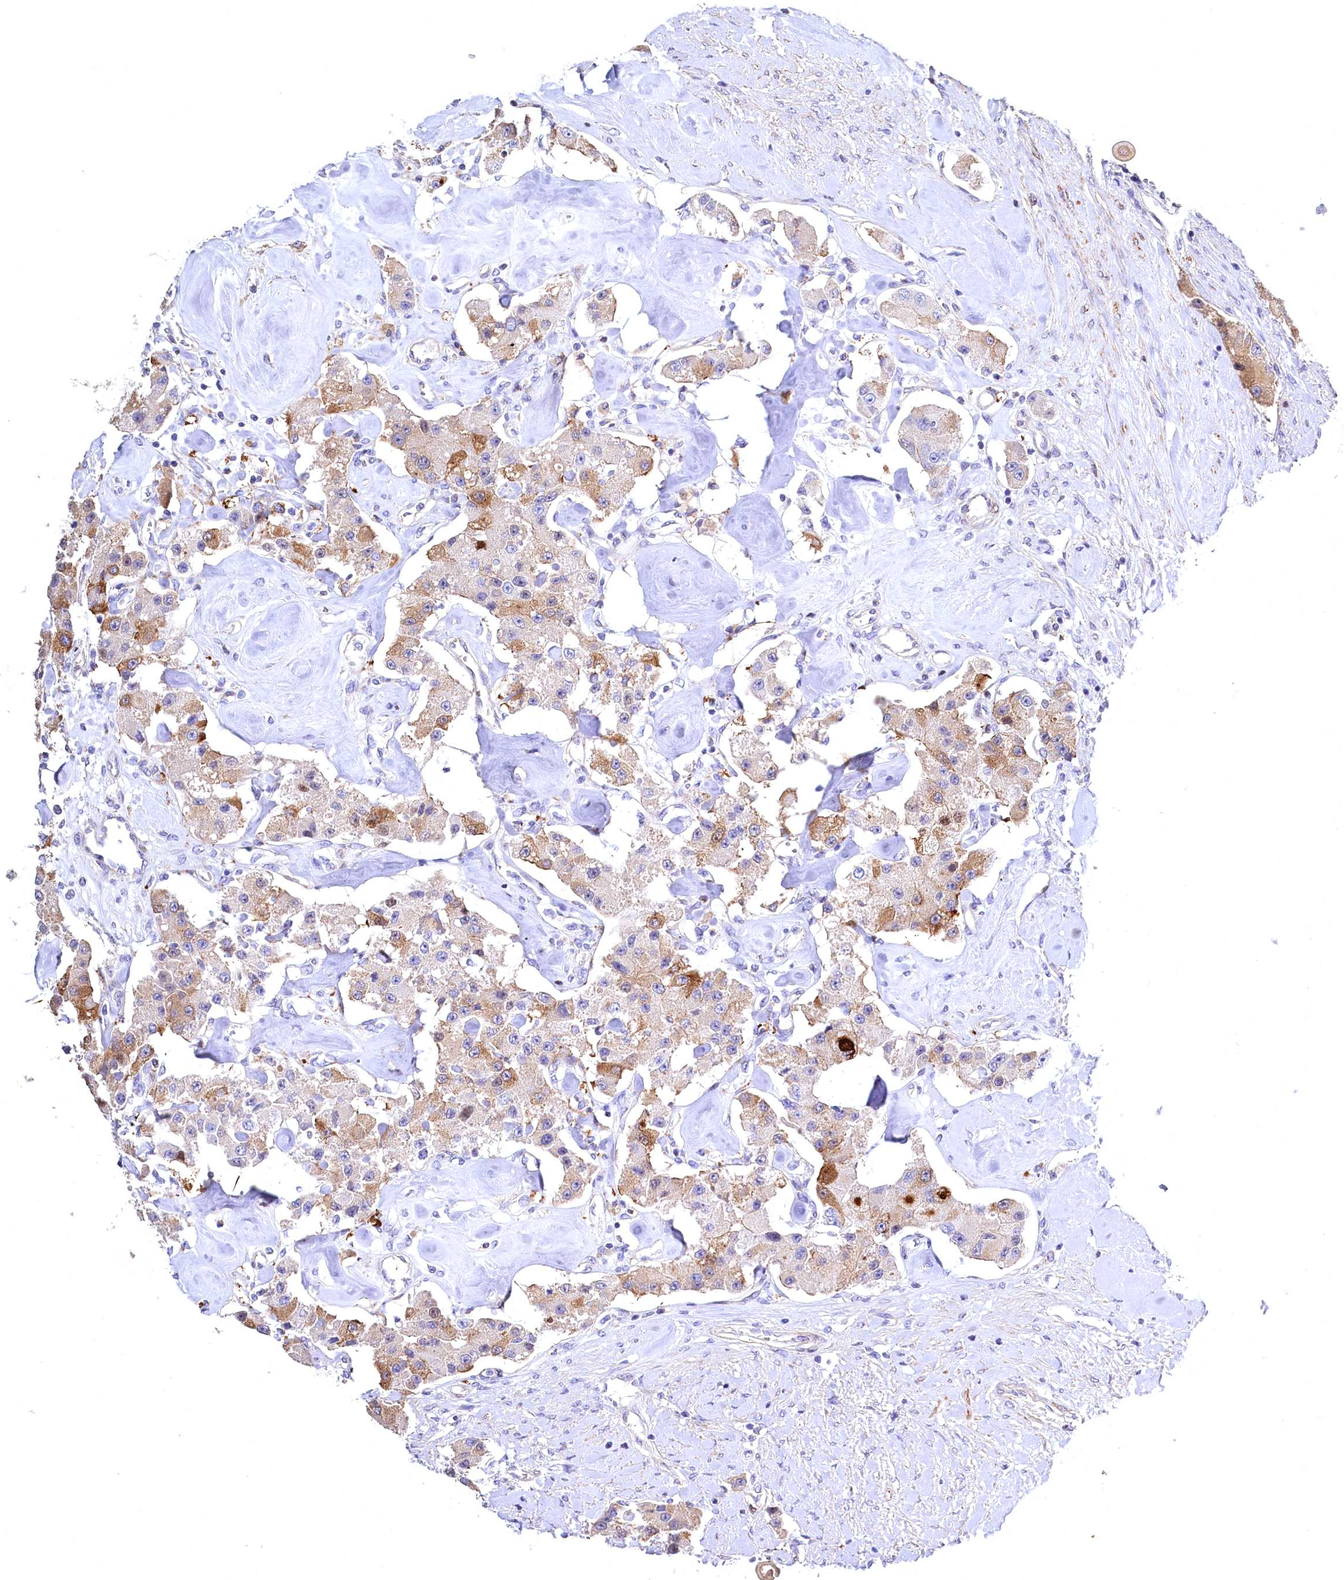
{"staining": {"intensity": "moderate", "quantity": "25%-75%", "location": "cytoplasmic/membranous"}, "tissue": "carcinoid", "cell_type": "Tumor cells", "image_type": "cancer", "snomed": [{"axis": "morphology", "description": "Carcinoid, malignant, NOS"}, {"axis": "topography", "description": "Pancreas"}], "caption": "Tumor cells display medium levels of moderate cytoplasmic/membranous expression in approximately 25%-75% of cells in human carcinoid. The staining was performed using DAB (3,3'-diaminobenzidine), with brown indicating positive protein expression. Nuclei are stained blue with hematoxylin.", "gene": "WNT8A", "patient": {"sex": "male", "age": 41}}